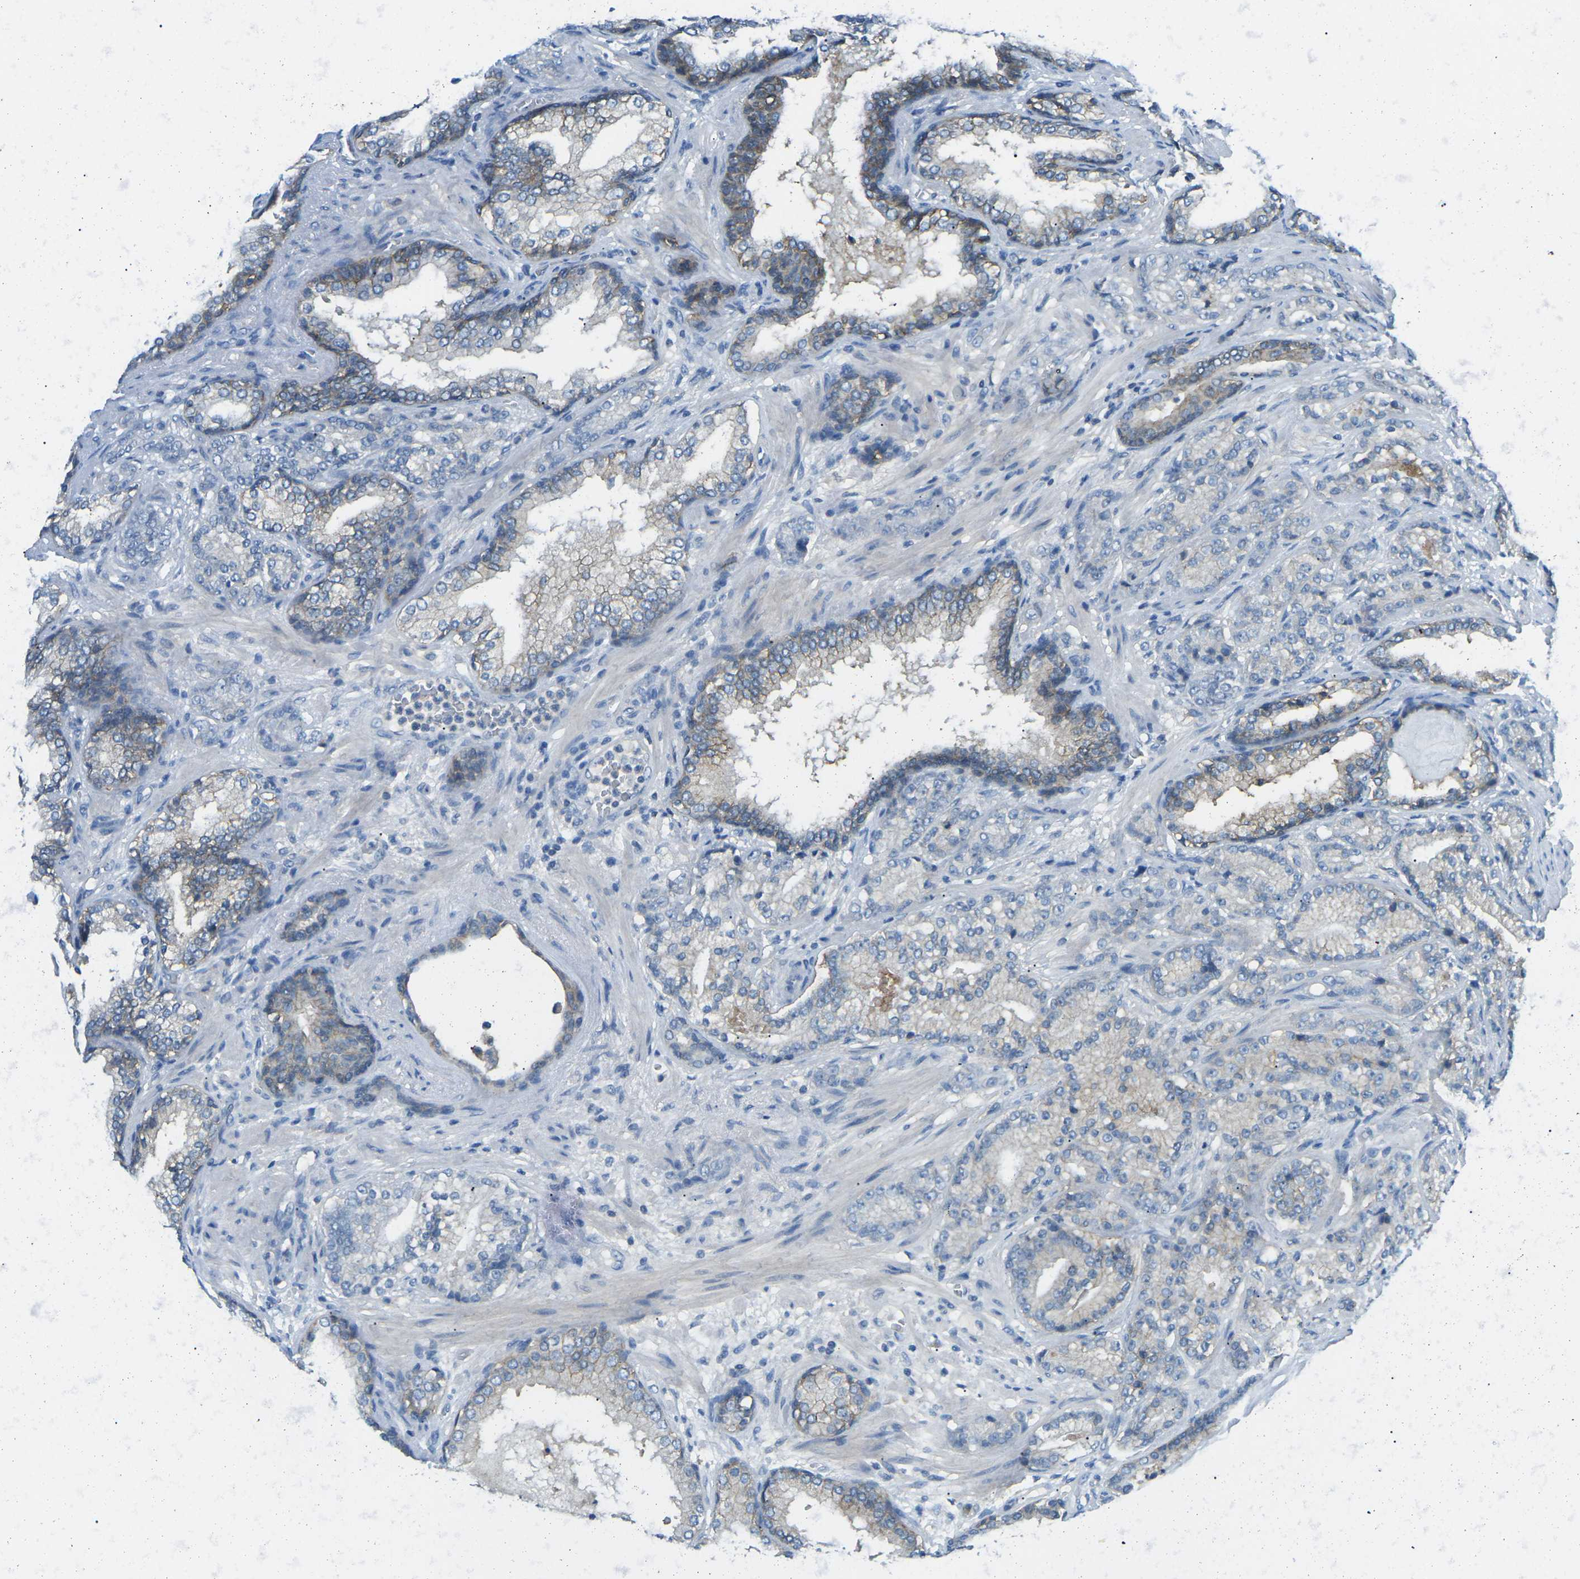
{"staining": {"intensity": "negative", "quantity": "none", "location": "none"}, "tissue": "prostate cancer", "cell_type": "Tumor cells", "image_type": "cancer", "snomed": [{"axis": "morphology", "description": "Adenocarcinoma, High grade"}, {"axis": "topography", "description": "Prostate"}], "caption": "Protein analysis of prostate cancer displays no significant staining in tumor cells.", "gene": "CD47", "patient": {"sex": "male", "age": 61}}